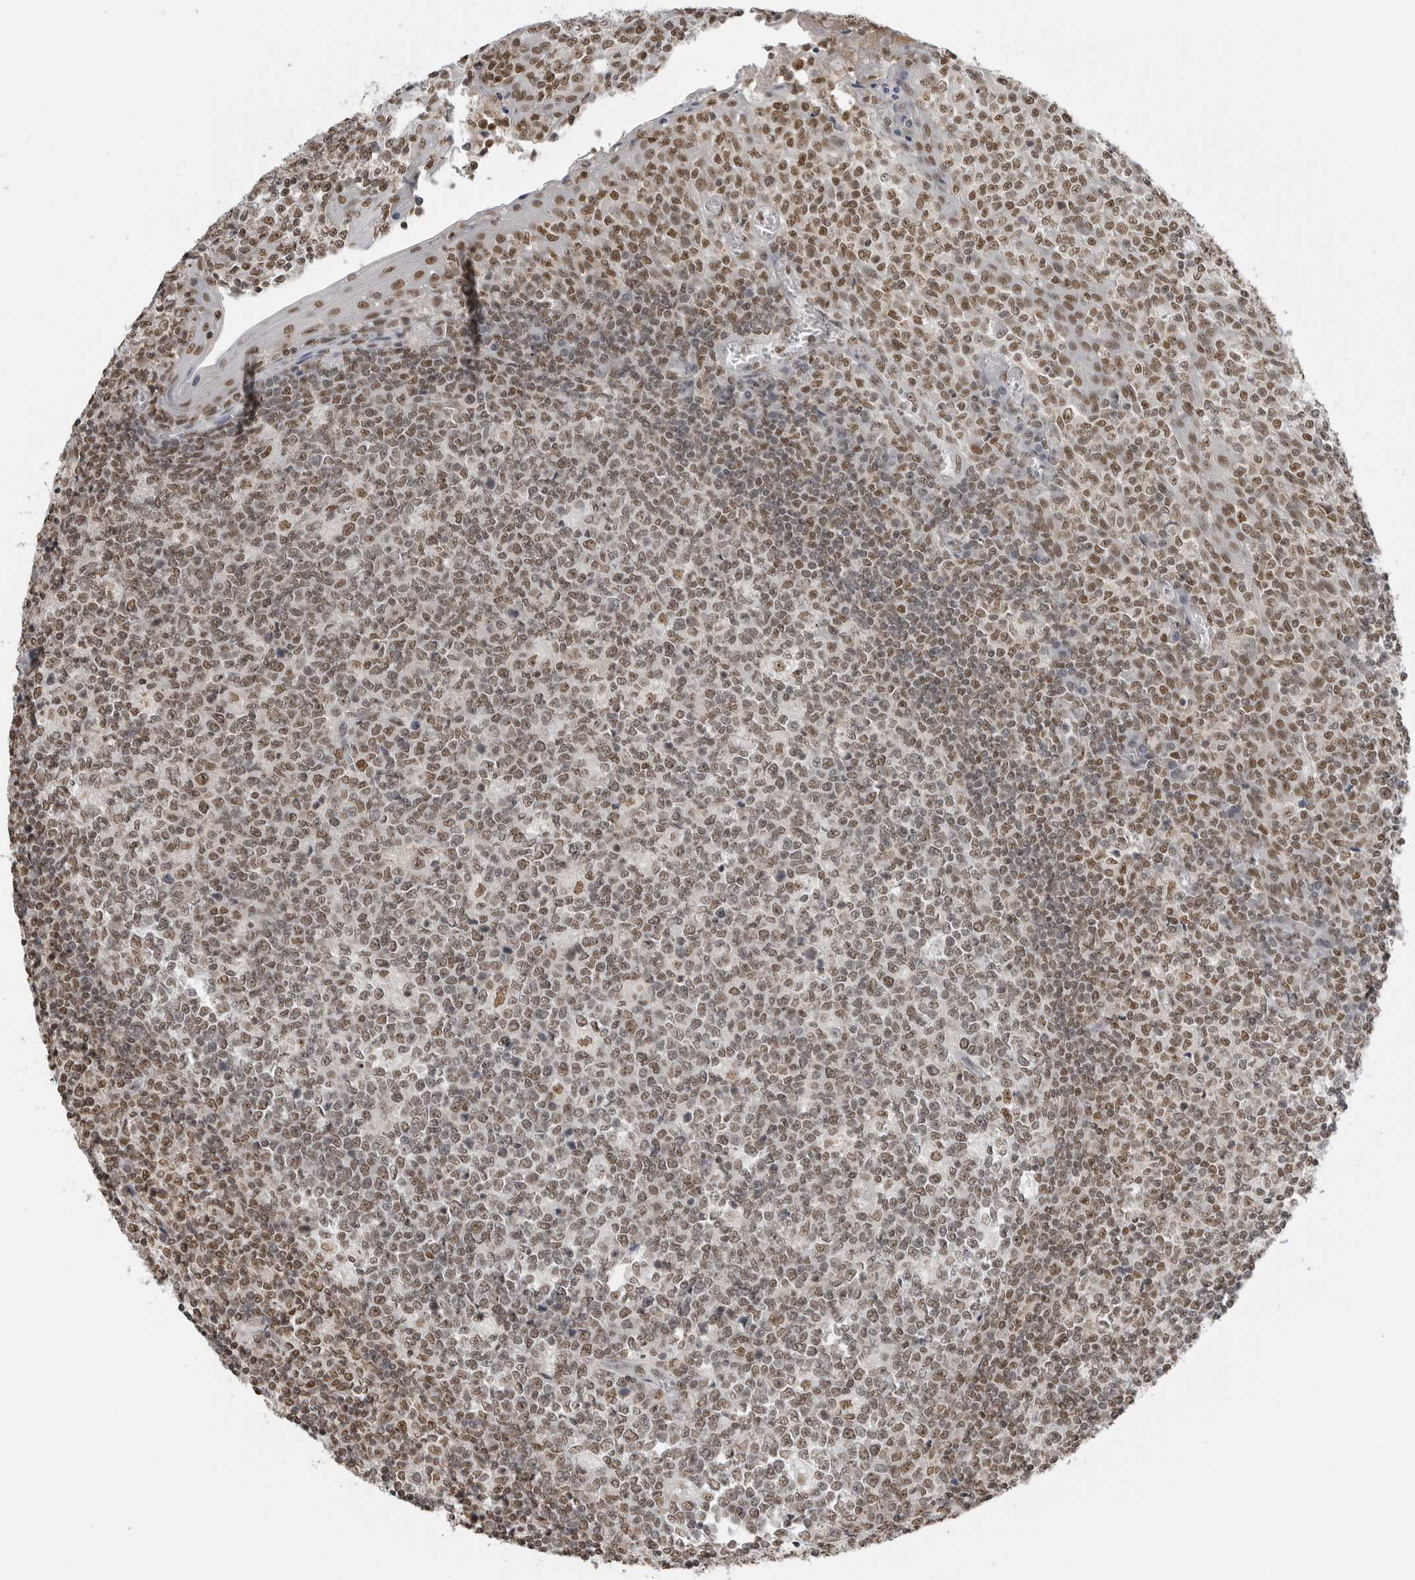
{"staining": {"intensity": "weak", "quantity": ">75%", "location": "nuclear"}, "tissue": "tonsil", "cell_type": "Germinal center cells", "image_type": "normal", "snomed": [{"axis": "morphology", "description": "Normal tissue, NOS"}, {"axis": "topography", "description": "Tonsil"}], "caption": "The micrograph displays immunohistochemical staining of benign tonsil. There is weak nuclear staining is present in about >75% of germinal center cells.", "gene": "RPA2", "patient": {"sex": "female", "age": 19}}